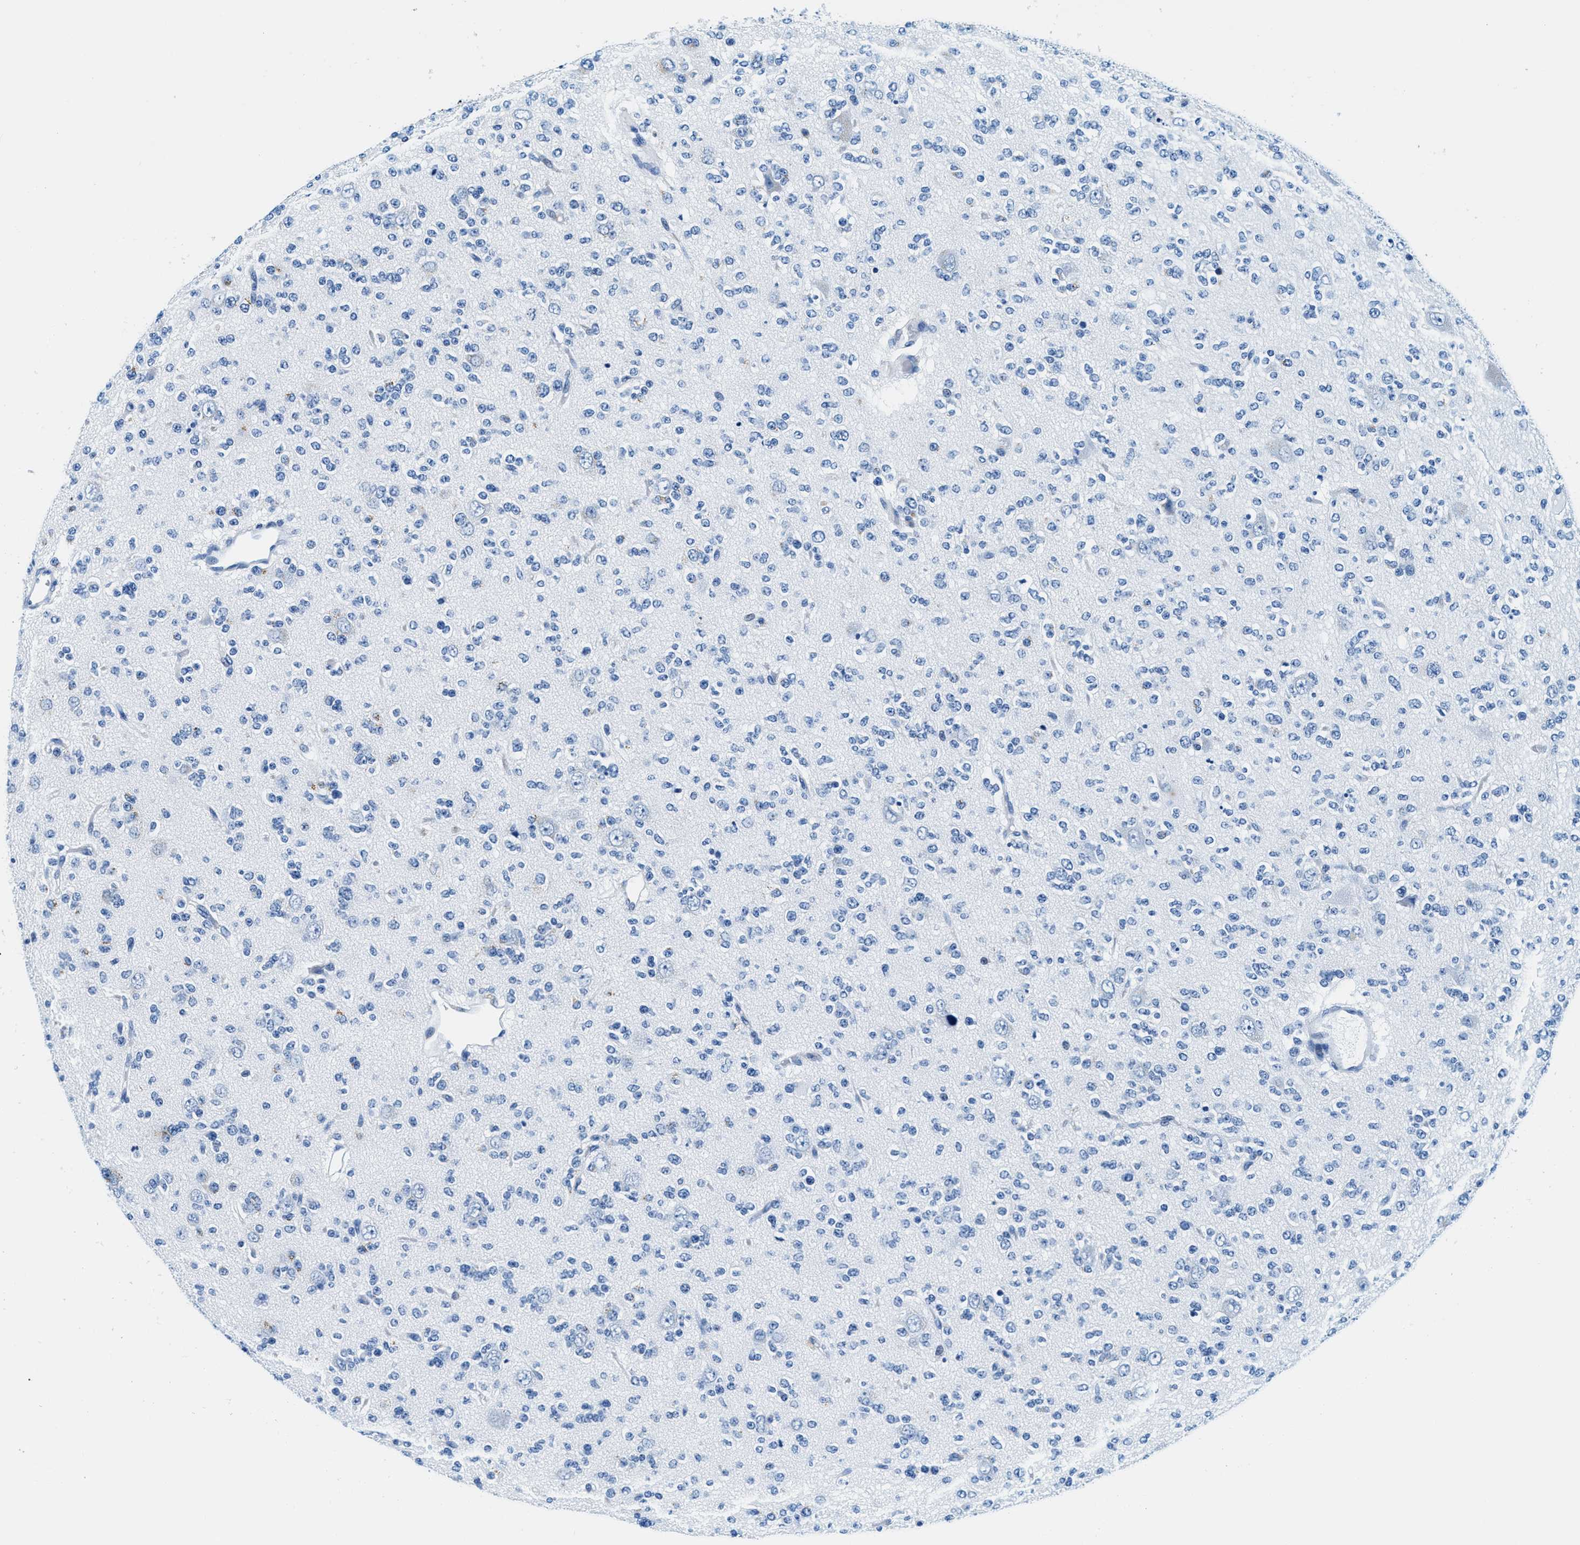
{"staining": {"intensity": "negative", "quantity": "none", "location": "none"}, "tissue": "glioma", "cell_type": "Tumor cells", "image_type": "cancer", "snomed": [{"axis": "morphology", "description": "Glioma, malignant, Low grade"}, {"axis": "topography", "description": "Brain"}], "caption": "Protein analysis of glioma displays no significant expression in tumor cells. The staining is performed using DAB brown chromogen with nuclei counter-stained in using hematoxylin.", "gene": "VPS53", "patient": {"sex": "male", "age": 38}}